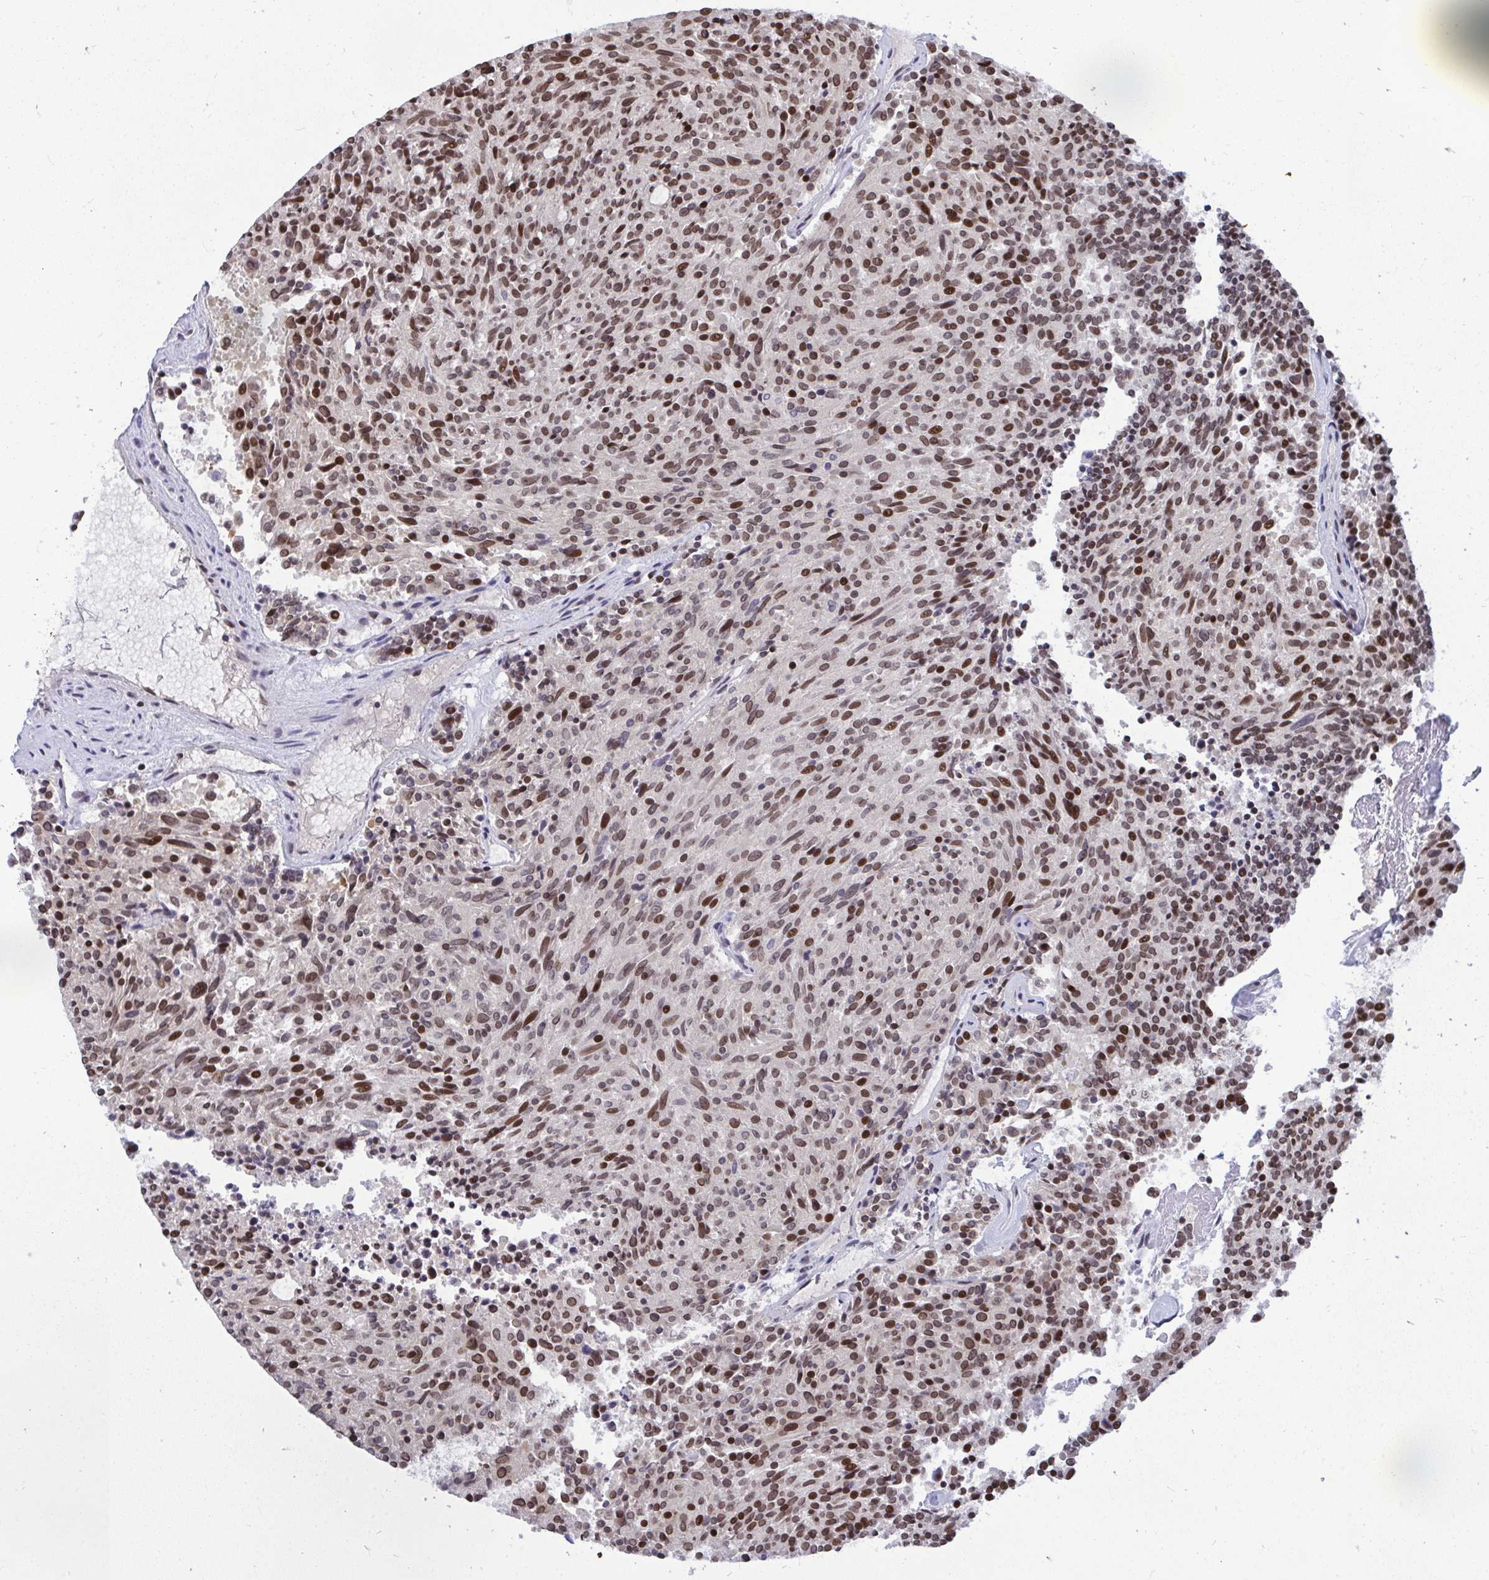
{"staining": {"intensity": "moderate", "quantity": ">75%", "location": "nuclear"}, "tissue": "carcinoid", "cell_type": "Tumor cells", "image_type": "cancer", "snomed": [{"axis": "morphology", "description": "Carcinoid, malignant, NOS"}, {"axis": "topography", "description": "Pancreas"}], "caption": "The image reveals immunohistochemical staining of malignant carcinoid. There is moderate nuclear expression is seen in approximately >75% of tumor cells.", "gene": "JPT1", "patient": {"sex": "female", "age": 54}}